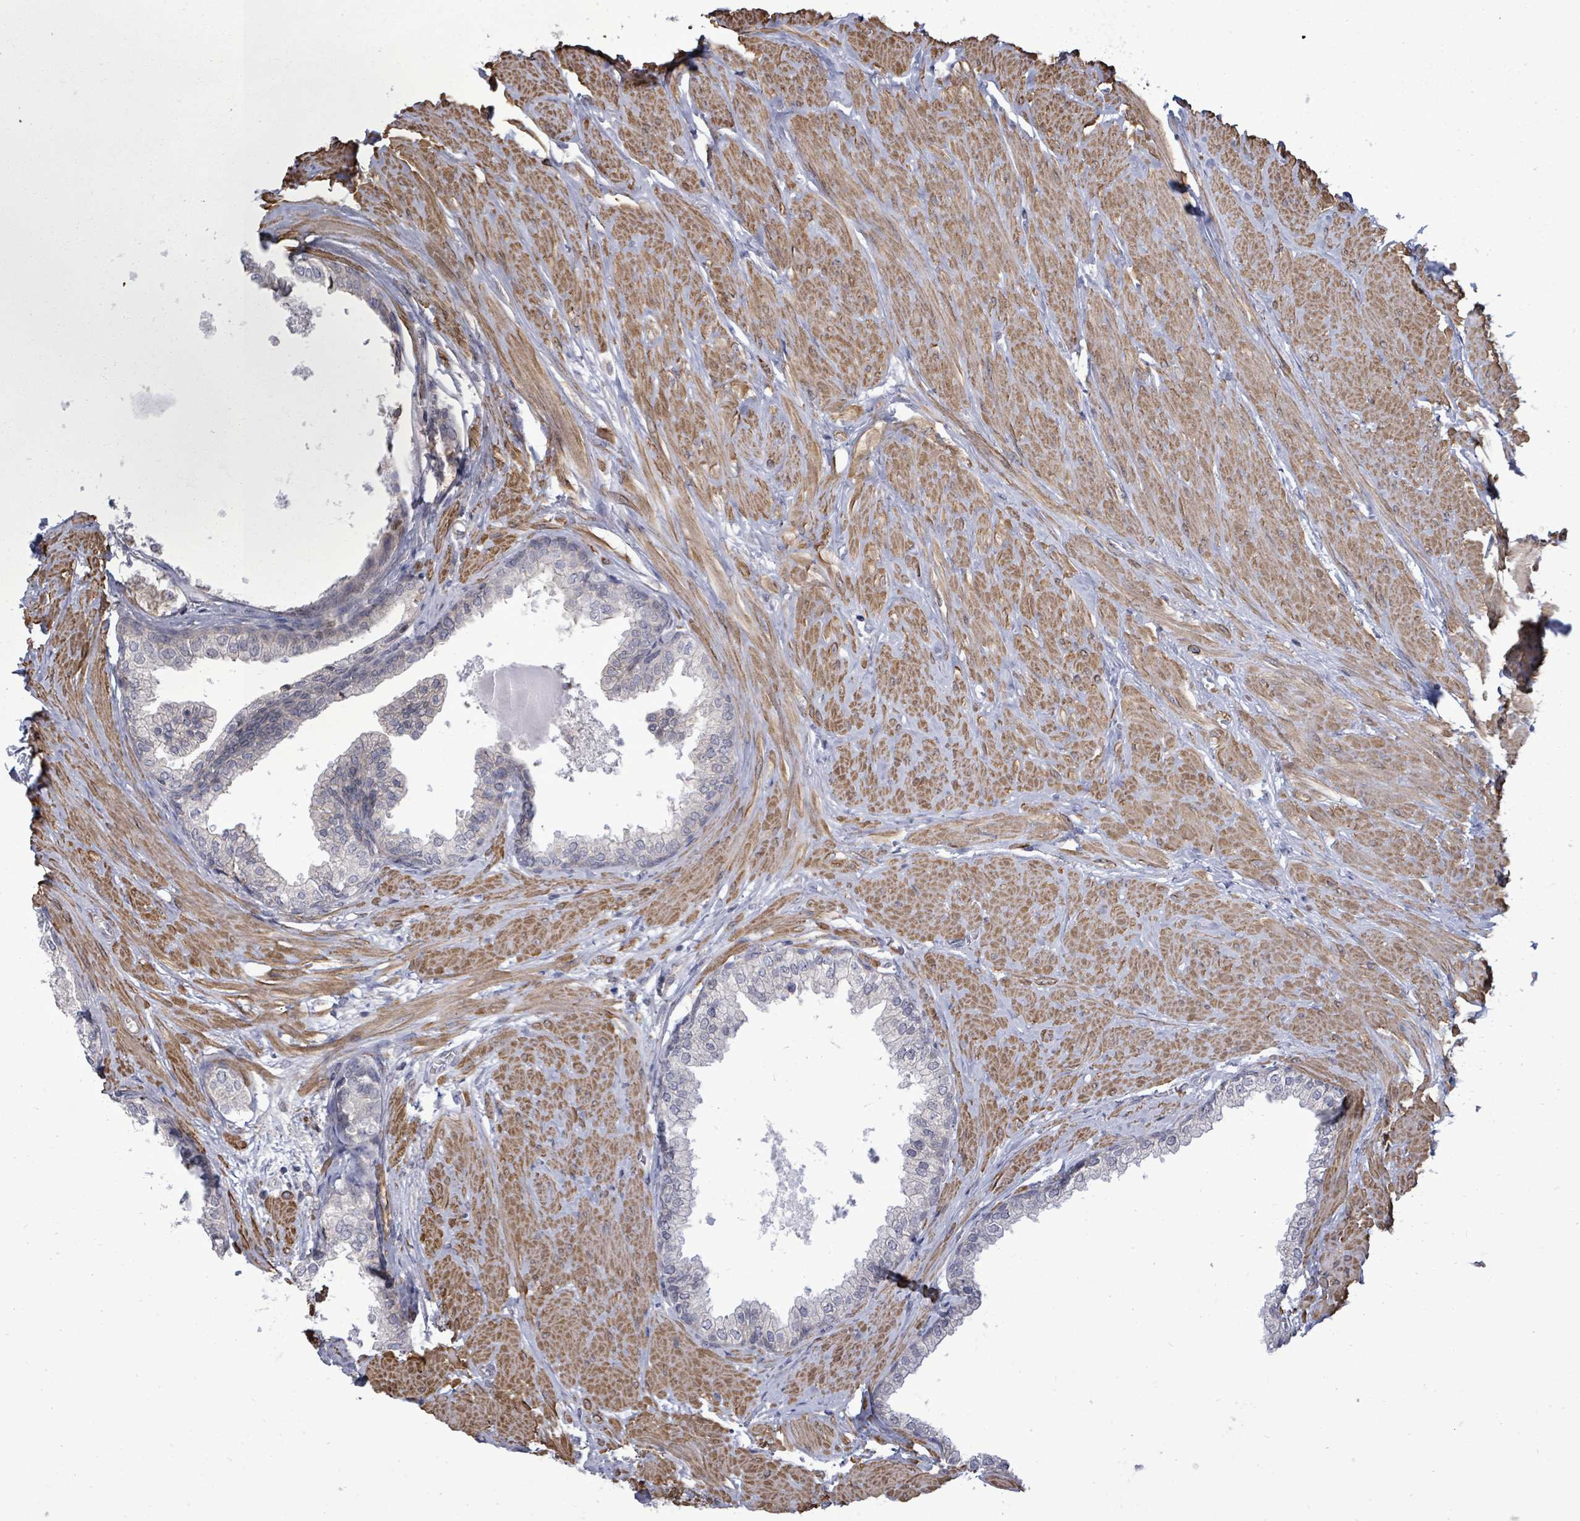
{"staining": {"intensity": "negative", "quantity": "none", "location": "none"}, "tissue": "prostate", "cell_type": "Glandular cells", "image_type": "normal", "snomed": [{"axis": "morphology", "description": "Normal tissue, NOS"}, {"axis": "topography", "description": "Prostate"}], "caption": "This is a image of IHC staining of unremarkable prostate, which shows no positivity in glandular cells.", "gene": "PAPSS1", "patient": {"sex": "male", "age": 48}}